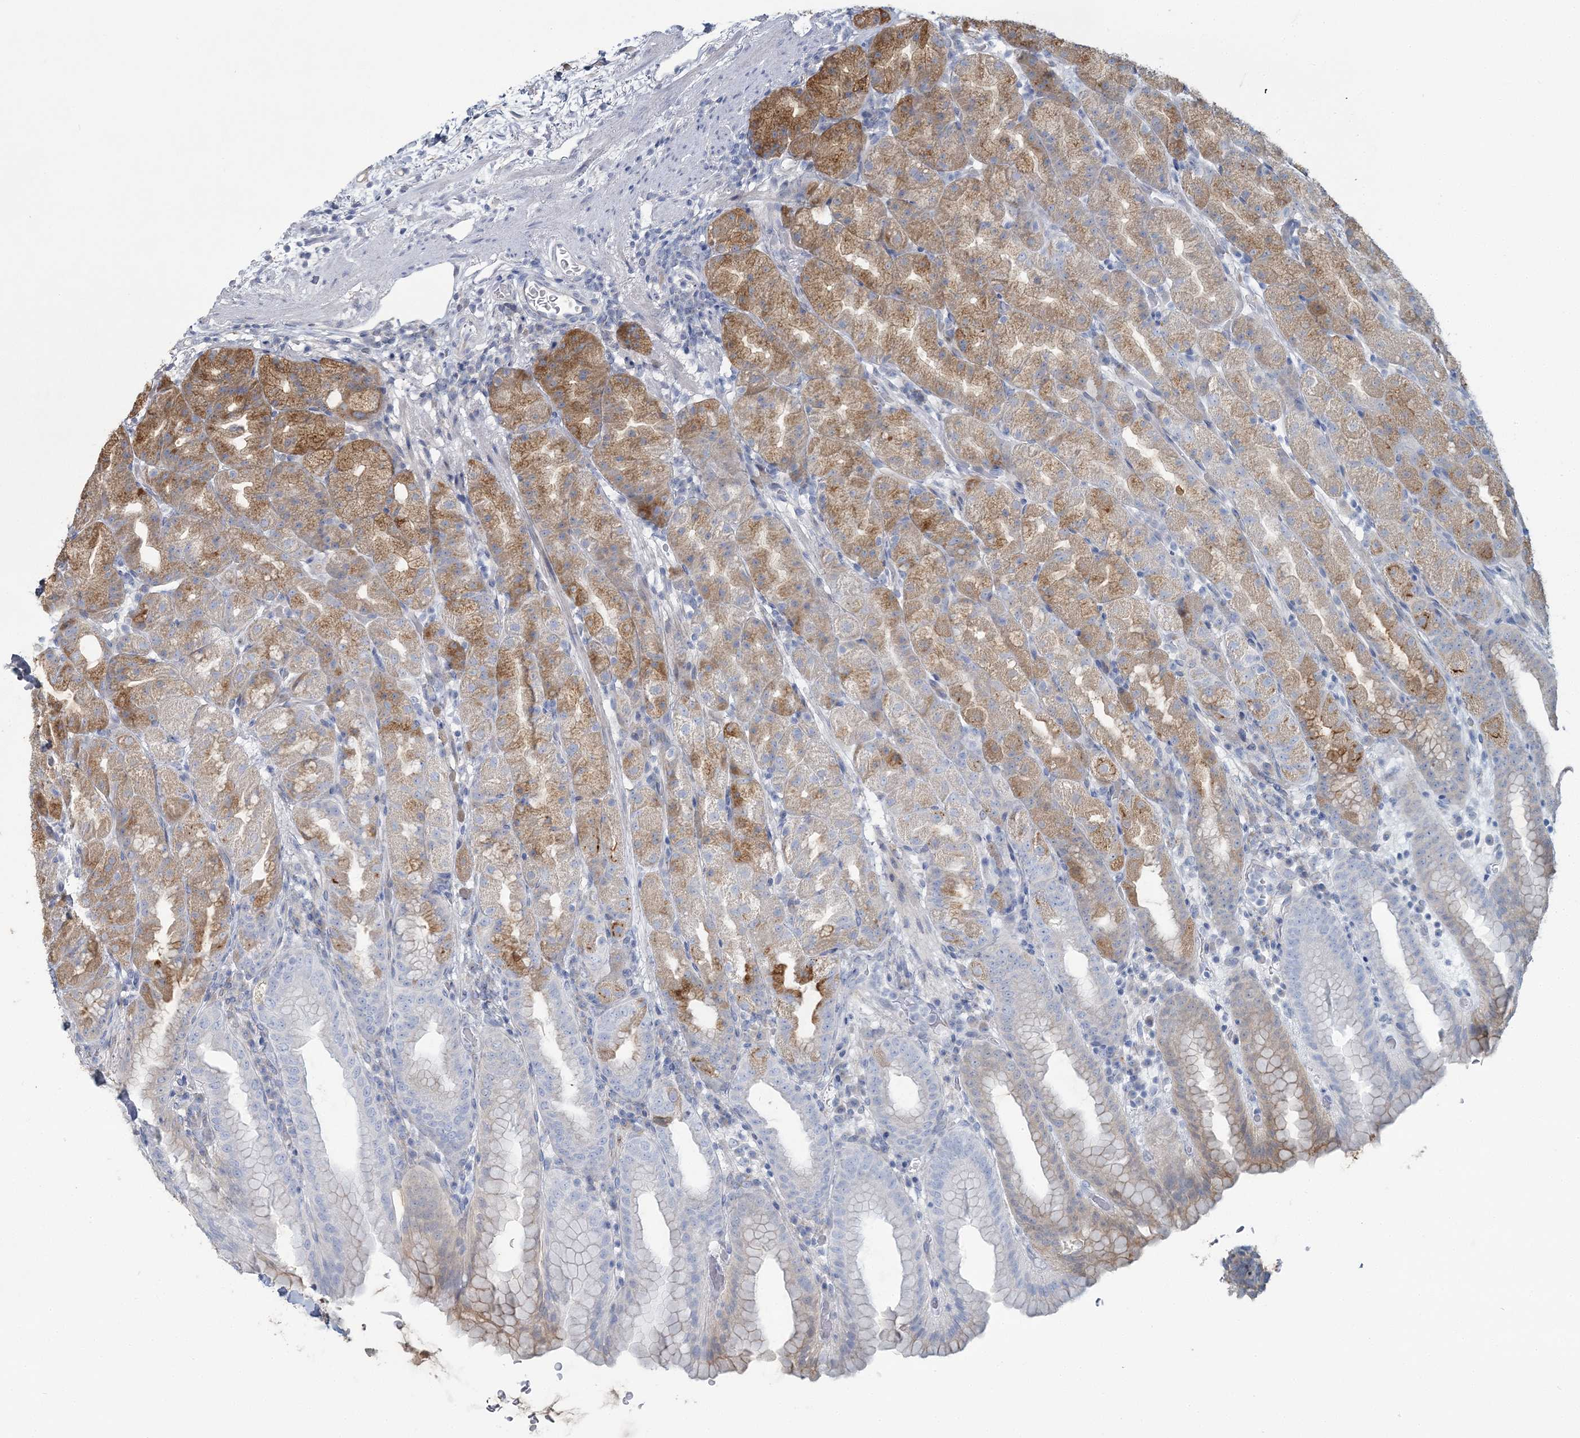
{"staining": {"intensity": "moderate", "quantity": "25%-75%", "location": "cytoplasmic/membranous"}, "tissue": "stomach", "cell_type": "Glandular cells", "image_type": "normal", "snomed": [{"axis": "morphology", "description": "Normal tissue, NOS"}, {"axis": "topography", "description": "Stomach, upper"}], "caption": "Stomach stained with a brown dye displays moderate cytoplasmic/membranous positive expression in approximately 25%-75% of glandular cells.", "gene": "CMBL", "patient": {"sex": "male", "age": 68}}